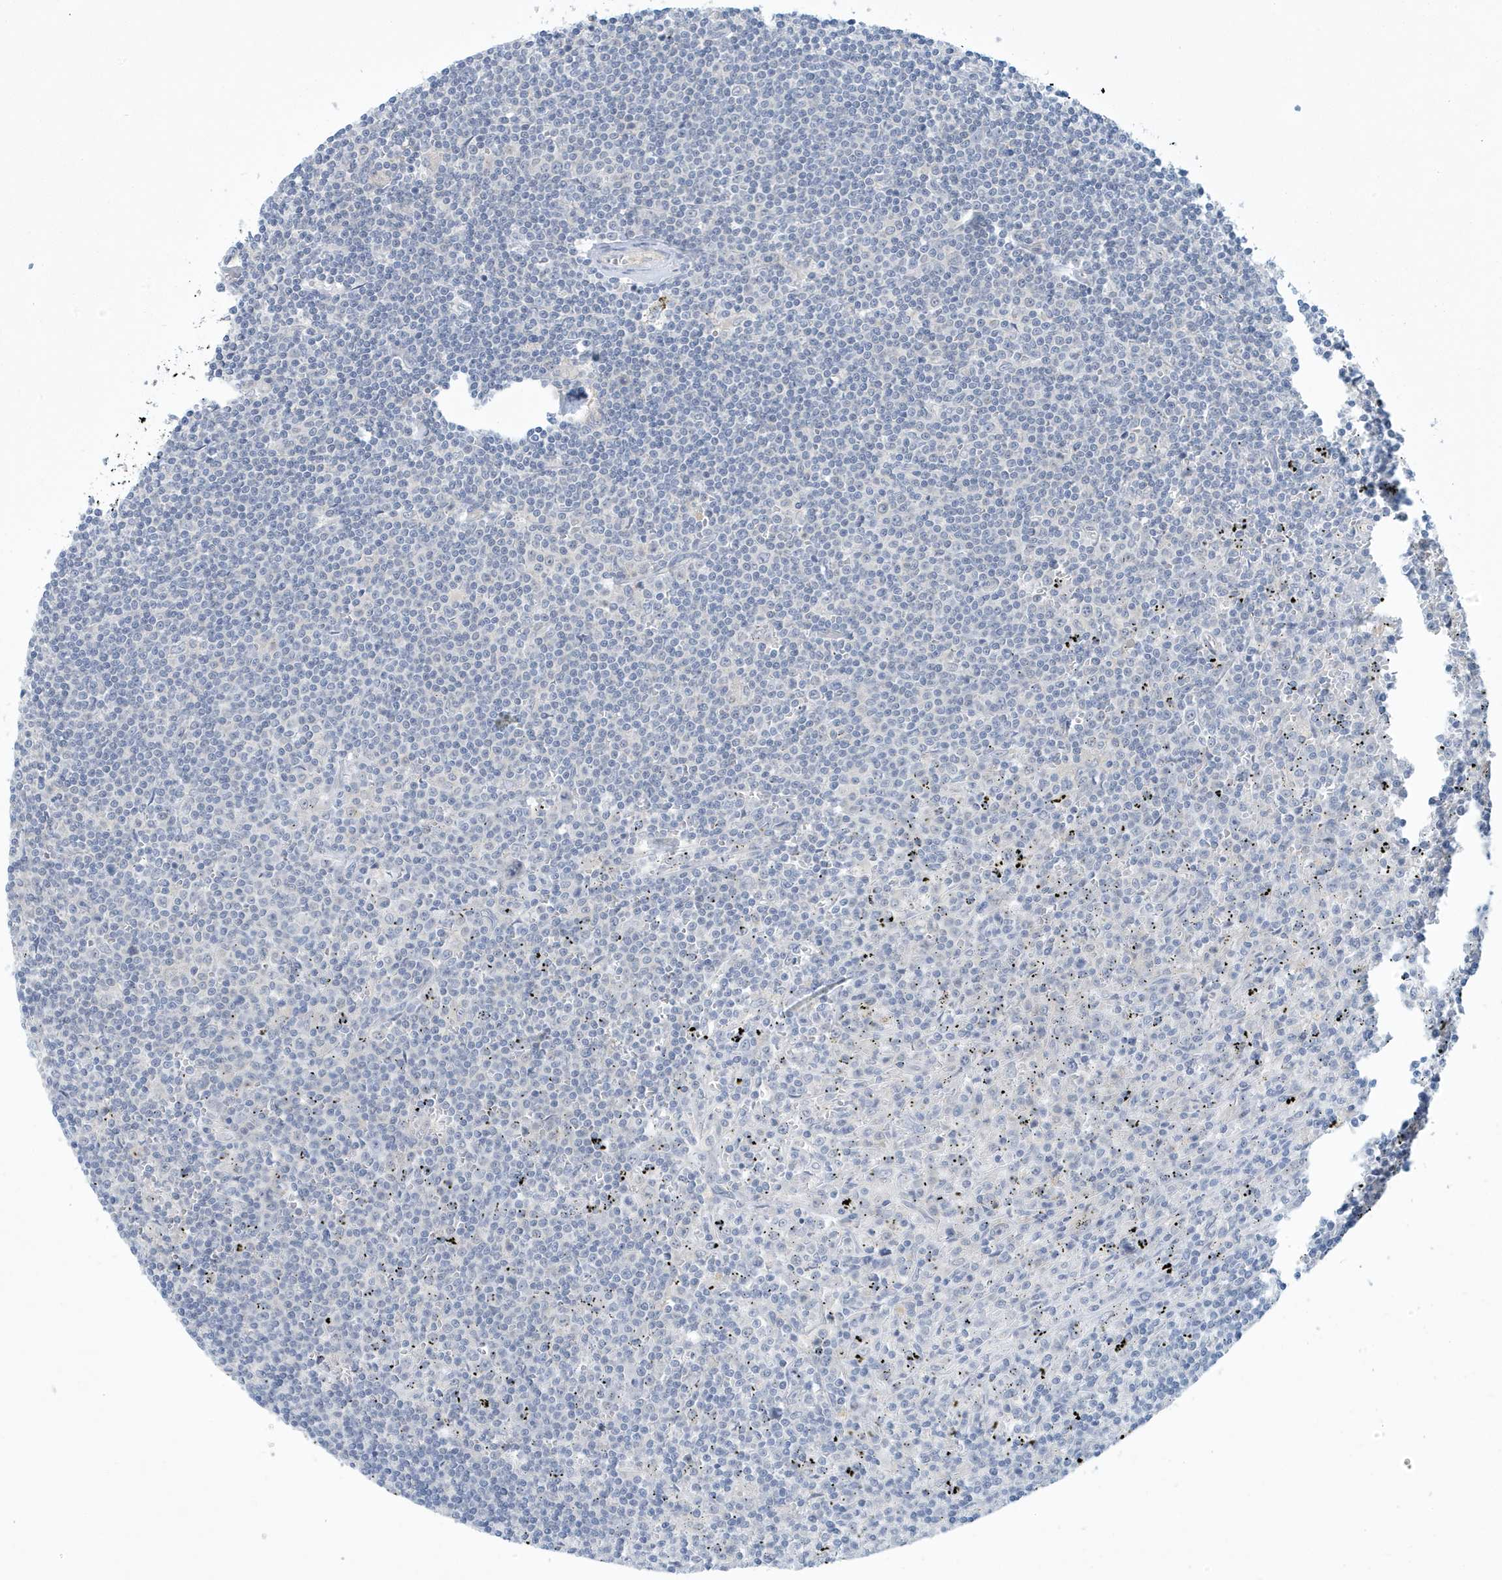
{"staining": {"intensity": "negative", "quantity": "none", "location": "none"}, "tissue": "lymphoma", "cell_type": "Tumor cells", "image_type": "cancer", "snomed": [{"axis": "morphology", "description": "Malignant lymphoma, non-Hodgkin's type, Low grade"}, {"axis": "topography", "description": "Spleen"}], "caption": "DAB (3,3'-diaminobenzidine) immunohistochemical staining of human malignant lymphoma, non-Hodgkin's type (low-grade) reveals no significant staining in tumor cells.", "gene": "VTA1", "patient": {"sex": "male", "age": 76}}